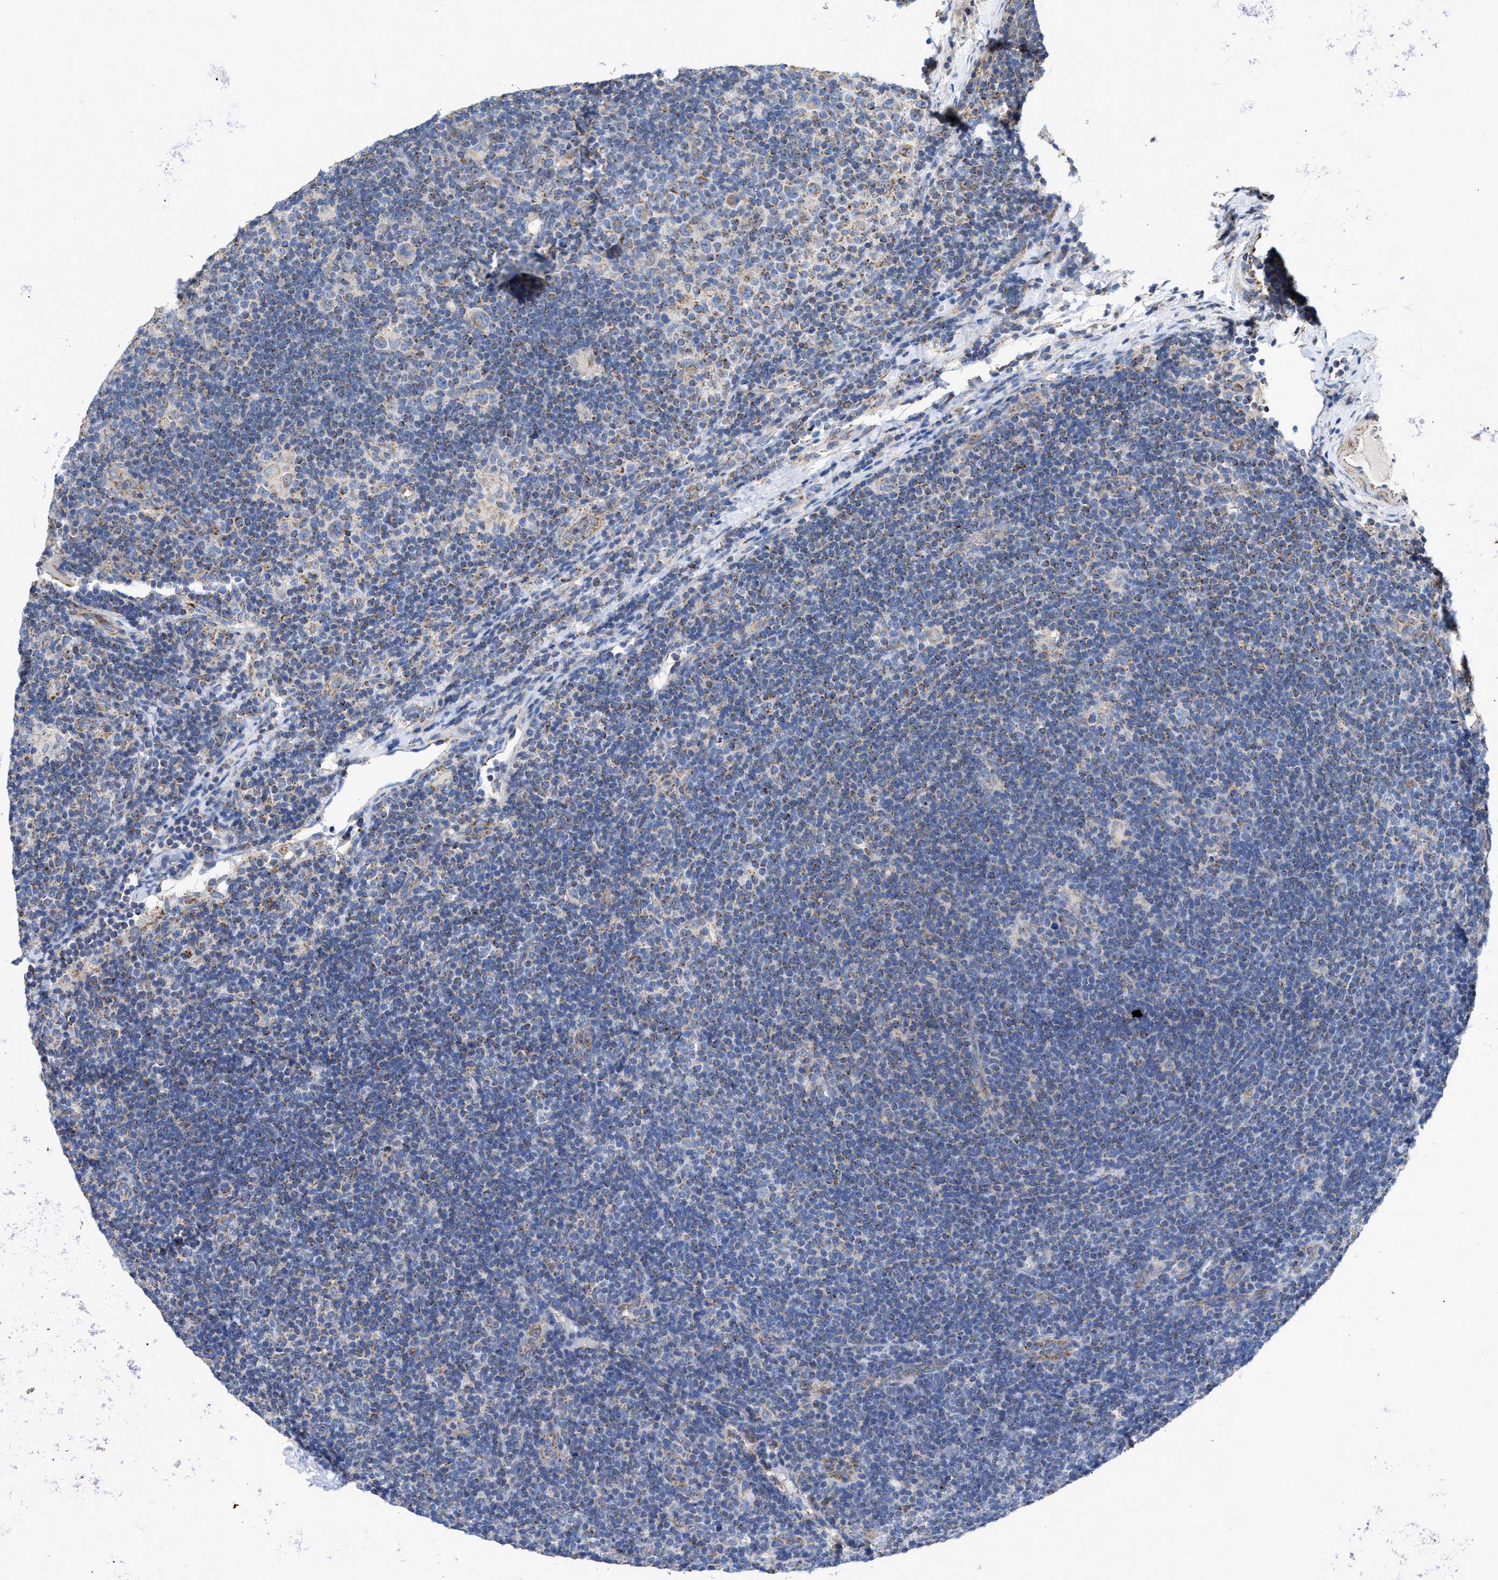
{"staining": {"intensity": "moderate", "quantity": "<25%", "location": "cytoplasmic/membranous"}, "tissue": "lymphoma", "cell_type": "Tumor cells", "image_type": "cancer", "snomed": [{"axis": "morphology", "description": "Hodgkin's disease, NOS"}, {"axis": "topography", "description": "Lymph node"}], "caption": "This is an image of IHC staining of Hodgkin's disease, which shows moderate expression in the cytoplasmic/membranous of tumor cells.", "gene": "MECR", "patient": {"sex": "female", "age": 57}}